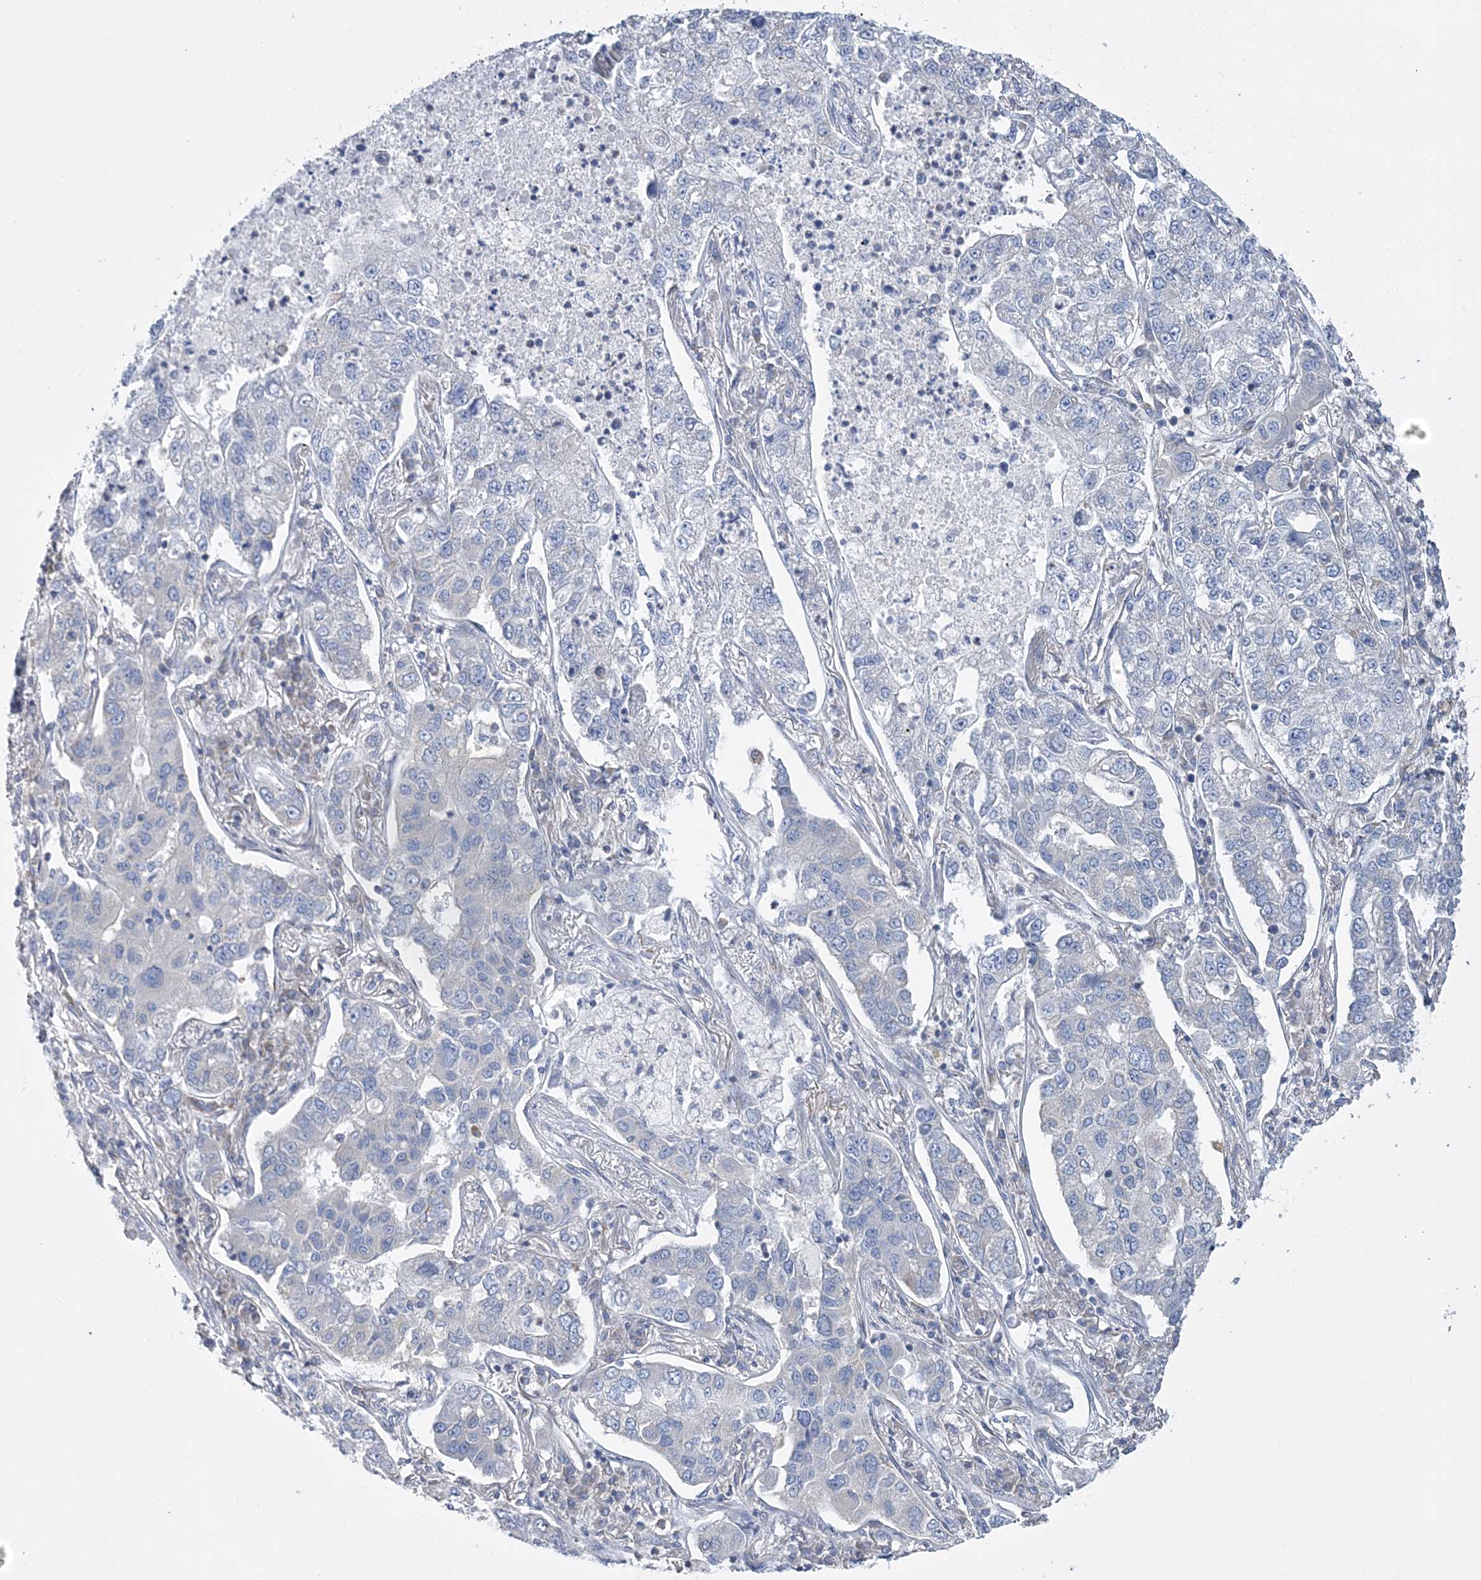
{"staining": {"intensity": "negative", "quantity": "none", "location": "none"}, "tissue": "lung cancer", "cell_type": "Tumor cells", "image_type": "cancer", "snomed": [{"axis": "morphology", "description": "Adenocarcinoma, NOS"}, {"axis": "topography", "description": "Lung"}], "caption": "Image shows no protein positivity in tumor cells of lung cancer tissue. Brightfield microscopy of IHC stained with DAB (brown) and hematoxylin (blue), captured at high magnification.", "gene": "FAM114A2", "patient": {"sex": "male", "age": 49}}